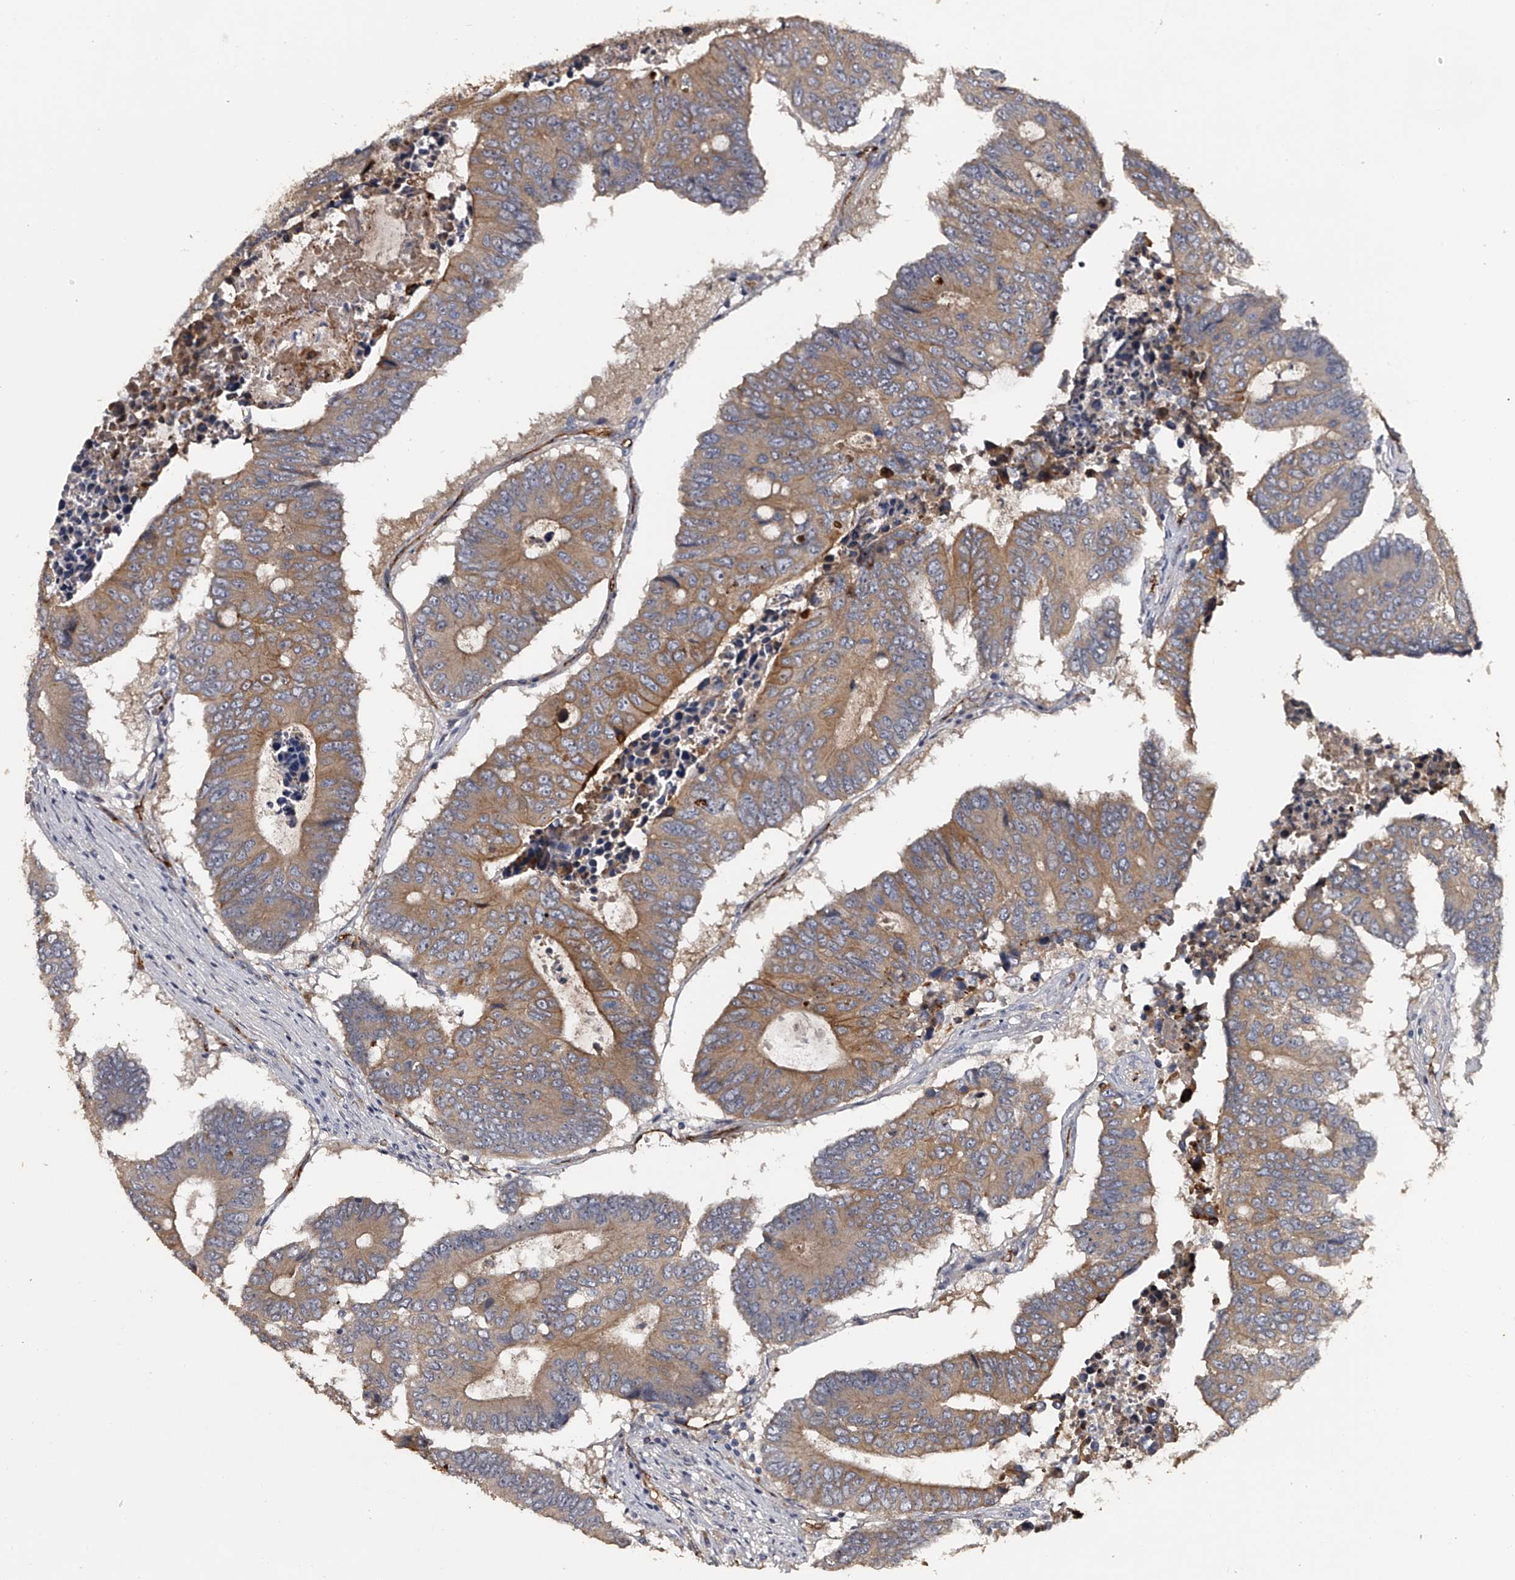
{"staining": {"intensity": "moderate", "quantity": ">75%", "location": "cytoplasmic/membranous"}, "tissue": "colorectal cancer", "cell_type": "Tumor cells", "image_type": "cancer", "snomed": [{"axis": "morphology", "description": "Adenocarcinoma, NOS"}, {"axis": "topography", "description": "Colon"}], "caption": "Moderate cytoplasmic/membranous expression for a protein is appreciated in approximately >75% of tumor cells of colorectal adenocarcinoma using immunohistochemistry.", "gene": "MDN1", "patient": {"sex": "male", "age": 87}}